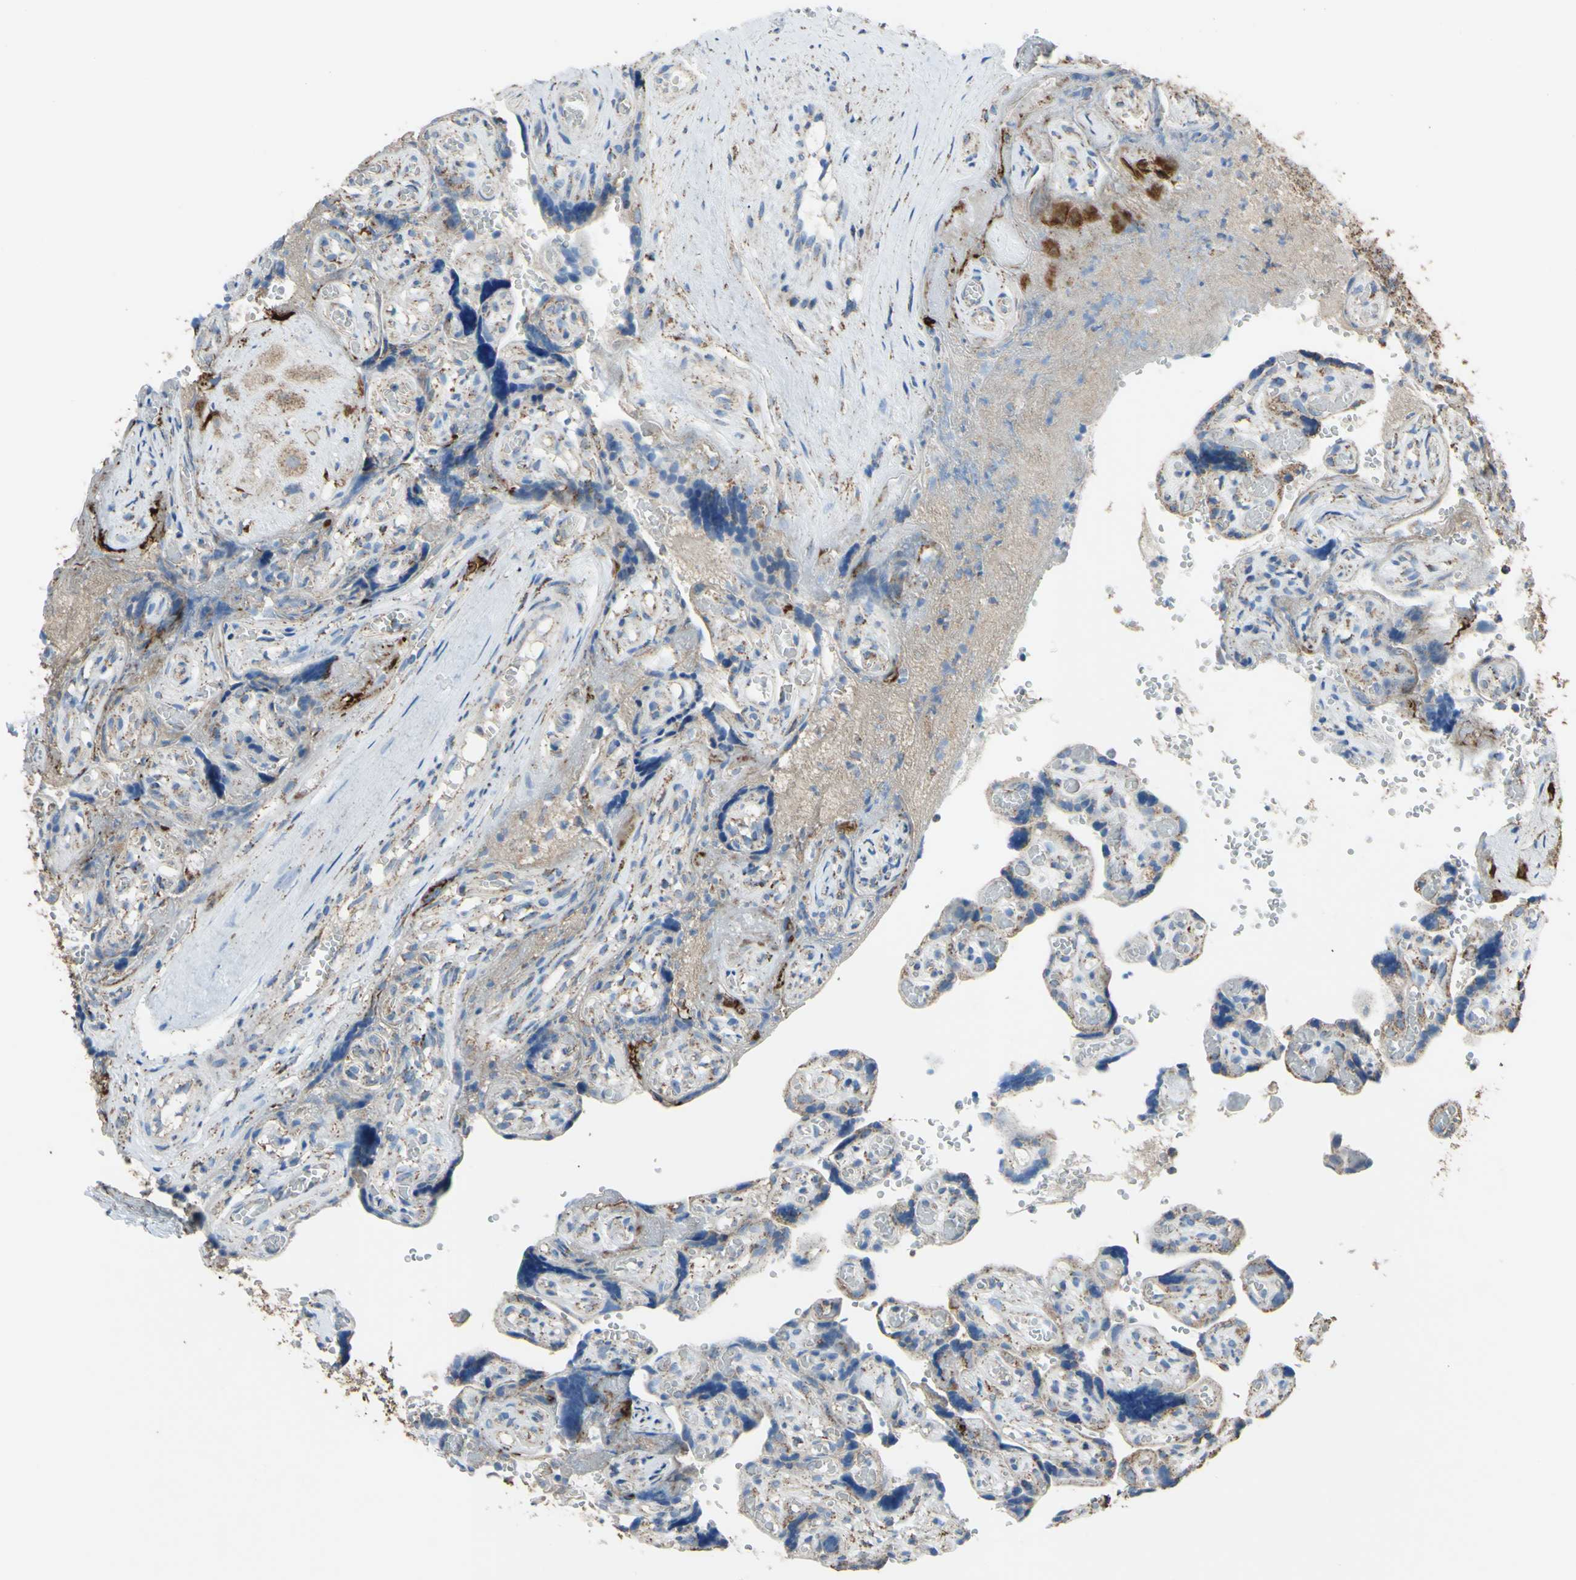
{"staining": {"intensity": "weak", "quantity": "25%-75%", "location": "cytoplasmic/membranous"}, "tissue": "placenta", "cell_type": "Decidual cells", "image_type": "normal", "snomed": [{"axis": "morphology", "description": "Normal tissue, NOS"}, {"axis": "topography", "description": "Placenta"}], "caption": "An immunohistochemistry (IHC) photomicrograph of unremarkable tissue is shown. Protein staining in brown shows weak cytoplasmic/membranous positivity in placenta within decidual cells.", "gene": "CMKLR2", "patient": {"sex": "female", "age": 30}}